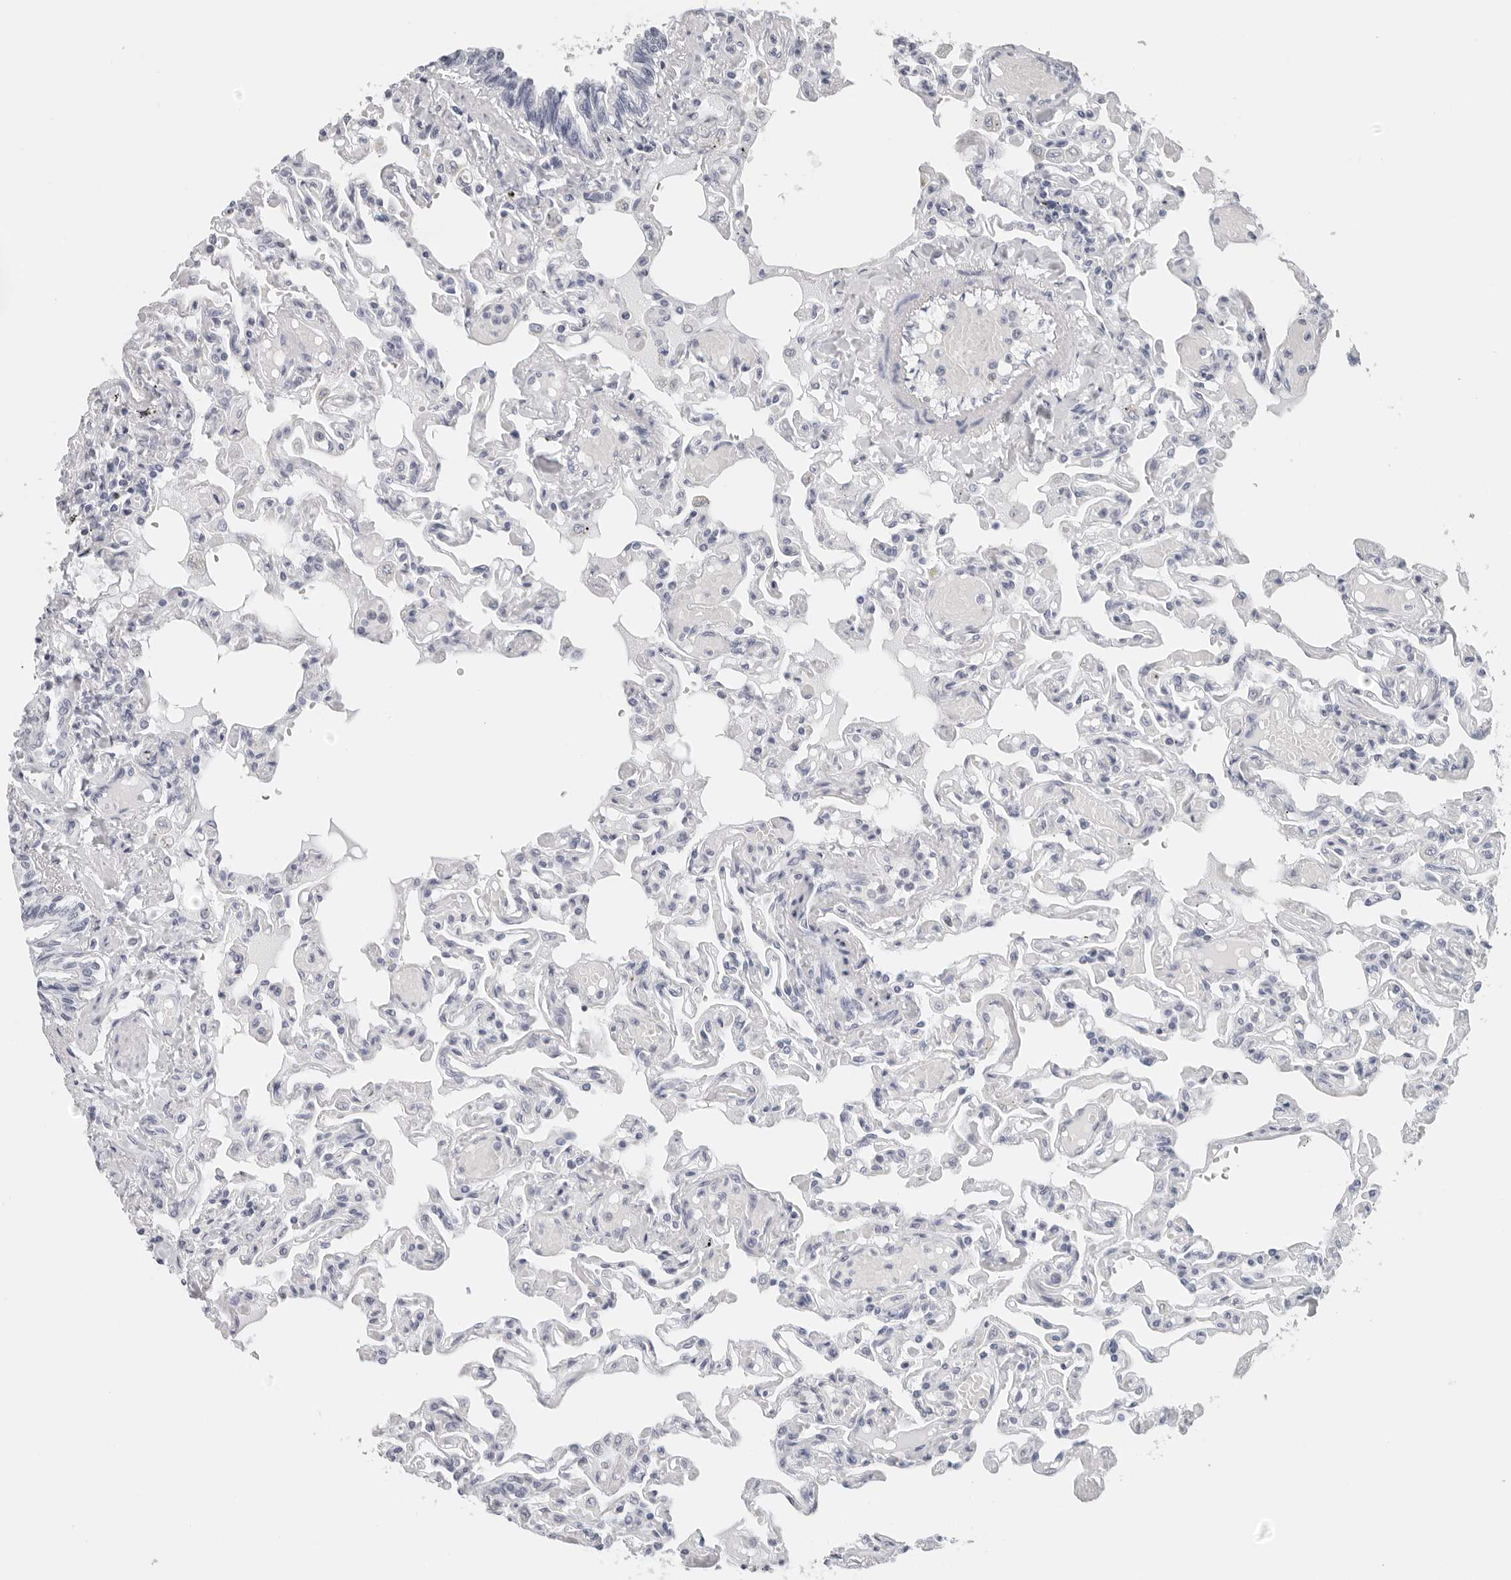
{"staining": {"intensity": "negative", "quantity": "none", "location": "none"}, "tissue": "lung", "cell_type": "Alveolar cells", "image_type": "normal", "snomed": [{"axis": "morphology", "description": "Normal tissue, NOS"}, {"axis": "topography", "description": "Lung"}], "caption": "Histopathology image shows no protein expression in alveolar cells of unremarkable lung.", "gene": "CST1", "patient": {"sex": "male", "age": 21}}